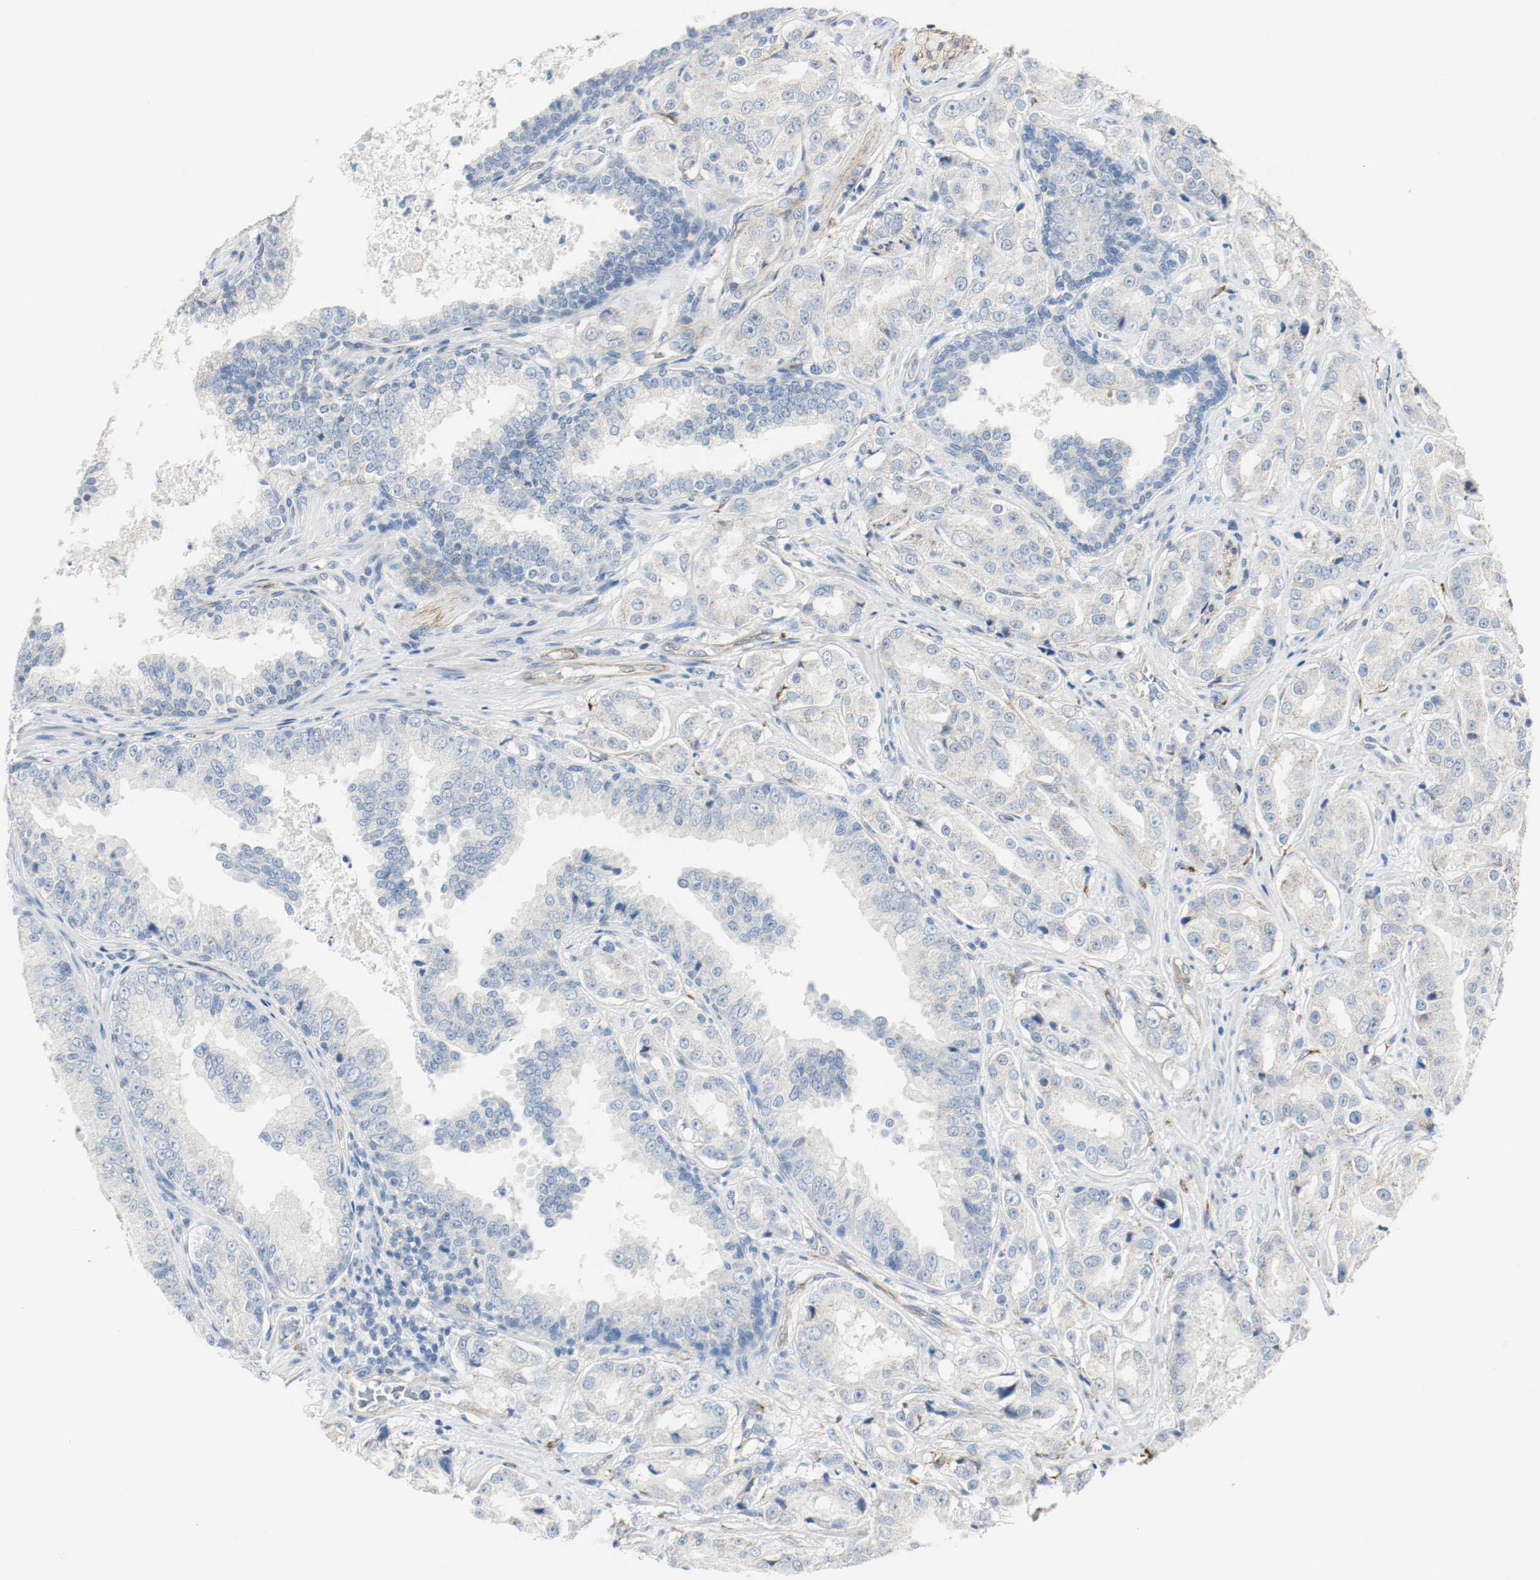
{"staining": {"intensity": "negative", "quantity": "none", "location": "none"}, "tissue": "prostate cancer", "cell_type": "Tumor cells", "image_type": "cancer", "snomed": [{"axis": "morphology", "description": "Adenocarcinoma, High grade"}, {"axis": "topography", "description": "Prostate"}], "caption": "High magnification brightfield microscopy of prostate cancer stained with DAB (brown) and counterstained with hematoxylin (blue): tumor cells show no significant staining. The staining is performed using DAB (3,3'-diaminobenzidine) brown chromogen with nuclei counter-stained in using hematoxylin.", "gene": "LAMB1", "patient": {"sex": "male", "age": 73}}